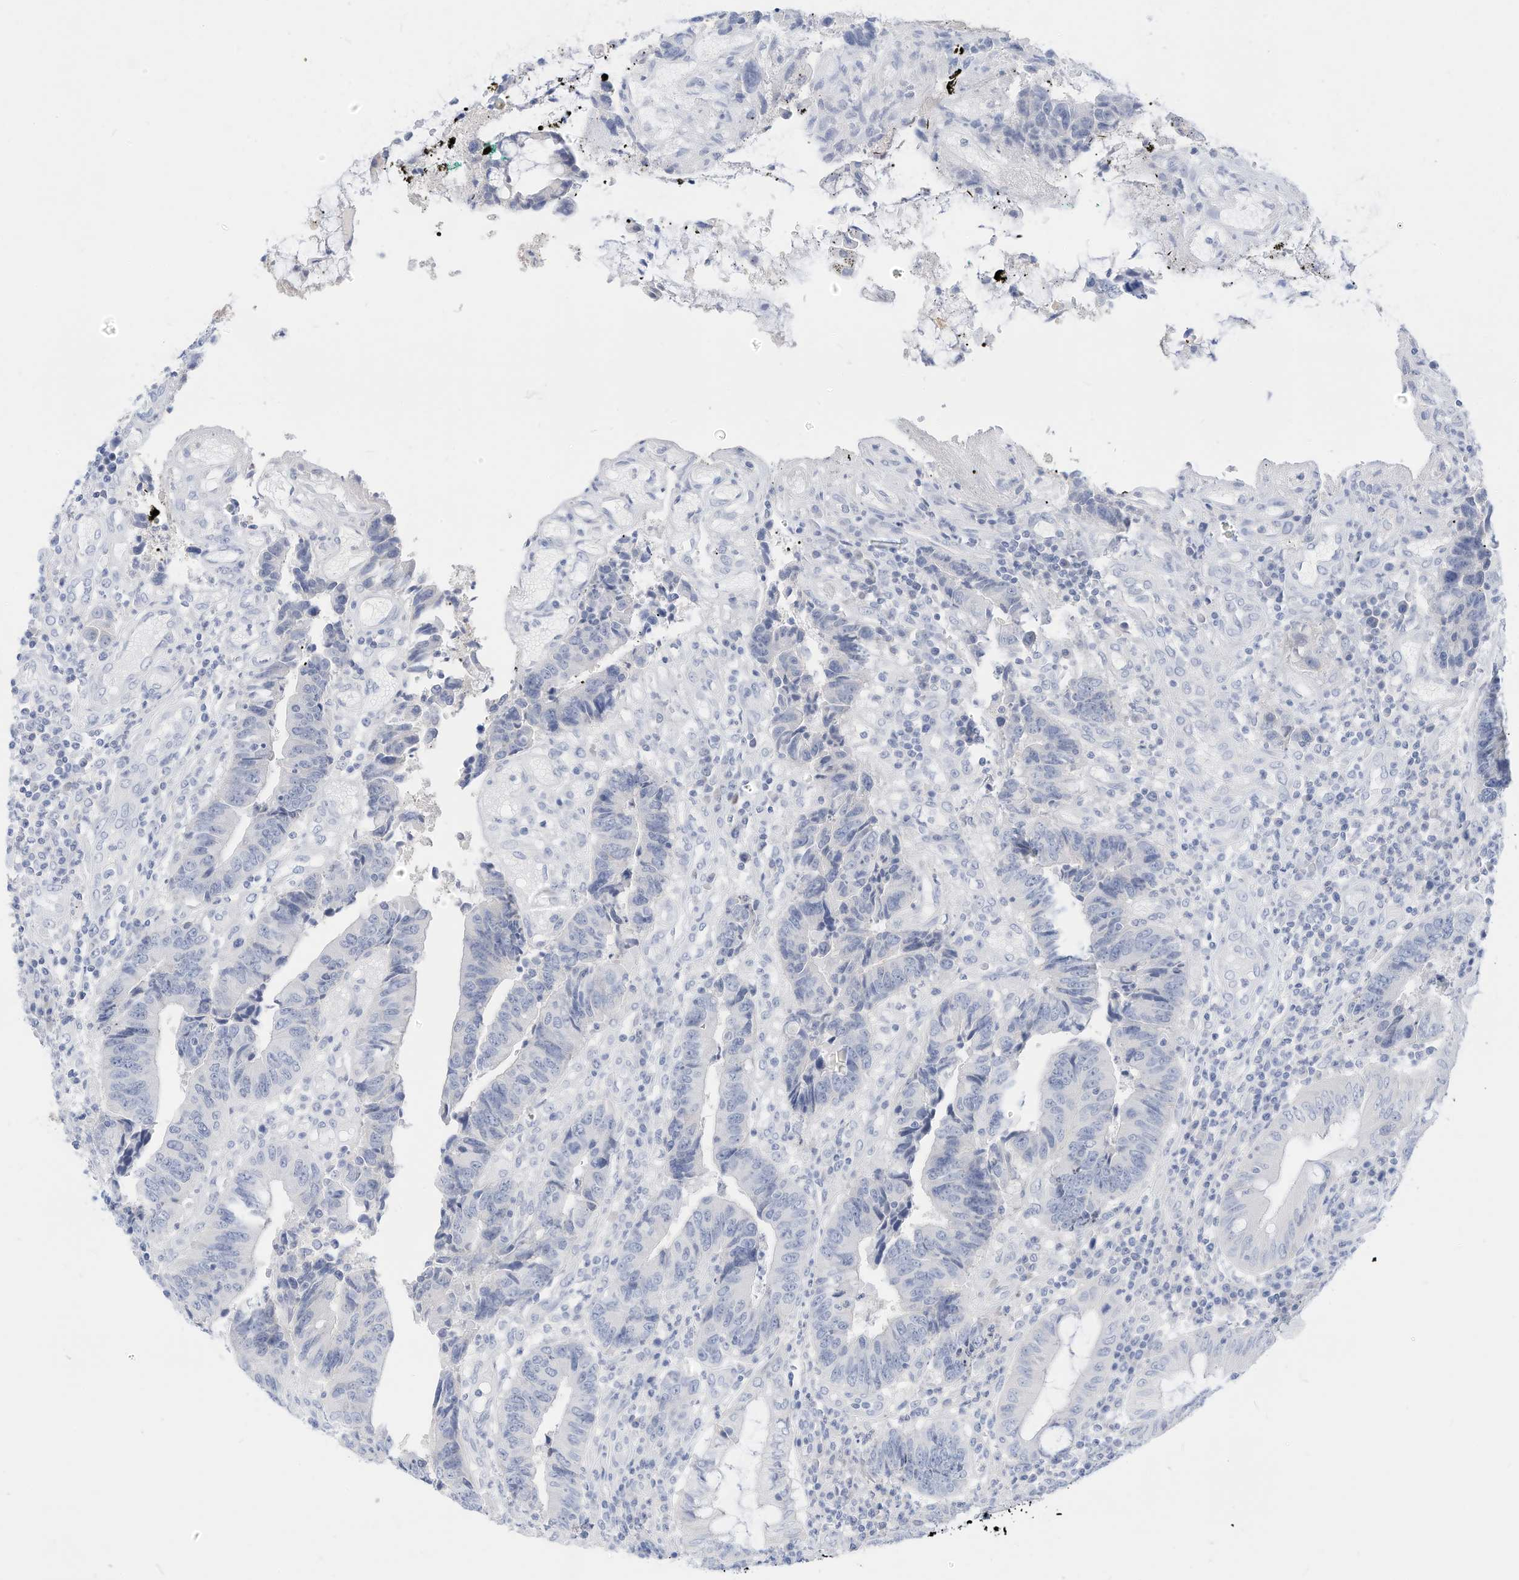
{"staining": {"intensity": "negative", "quantity": "none", "location": "none"}, "tissue": "colorectal cancer", "cell_type": "Tumor cells", "image_type": "cancer", "snomed": [{"axis": "morphology", "description": "Adenocarcinoma, NOS"}, {"axis": "topography", "description": "Rectum"}], "caption": "Protein analysis of colorectal adenocarcinoma shows no significant expression in tumor cells. The staining is performed using DAB (3,3'-diaminobenzidine) brown chromogen with nuclei counter-stained in using hematoxylin.", "gene": "SPOCD1", "patient": {"sex": "male", "age": 84}}